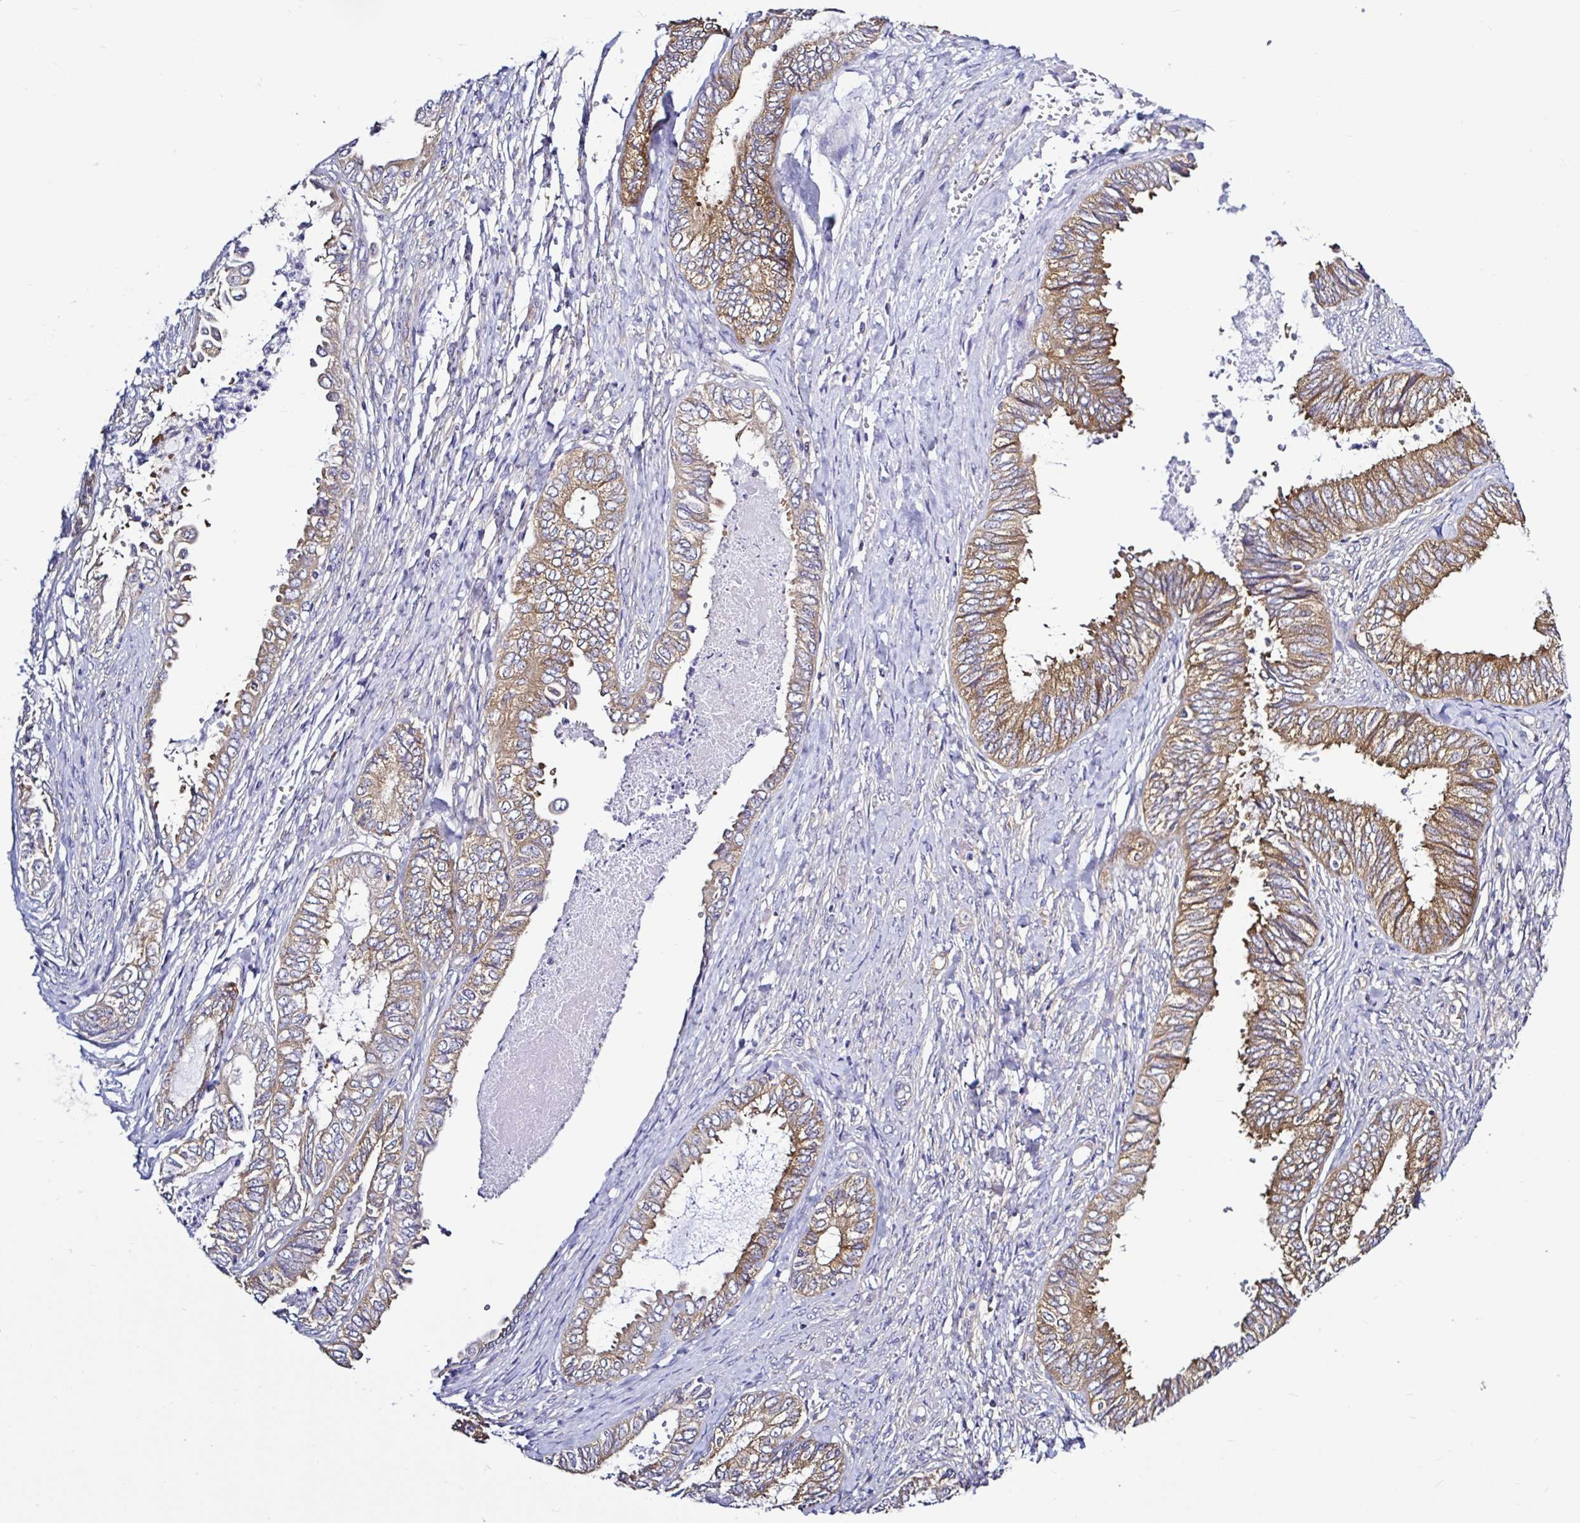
{"staining": {"intensity": "moderate", "quantity": "25%-75%", "location": "cytoplasmic/membranous"}, "tissue": "ovarian cancer", "cell_type": "Tumor cells", "image_type": "cancer", "snomed": [{"axis": "morphology", "description": "Carcinoma, endometroid"}, {"axis": "topography", "description": "Ovary"}], "caption": "Ovarian endometroid carcinoma tissue displays moderate cytoplasmic/membranous positivity in approximately 25%-75% of tumor cells, visualized by immunohistochemistry.", "gene": "LARS1", "patient": {"sex": "female", "age": 70}}